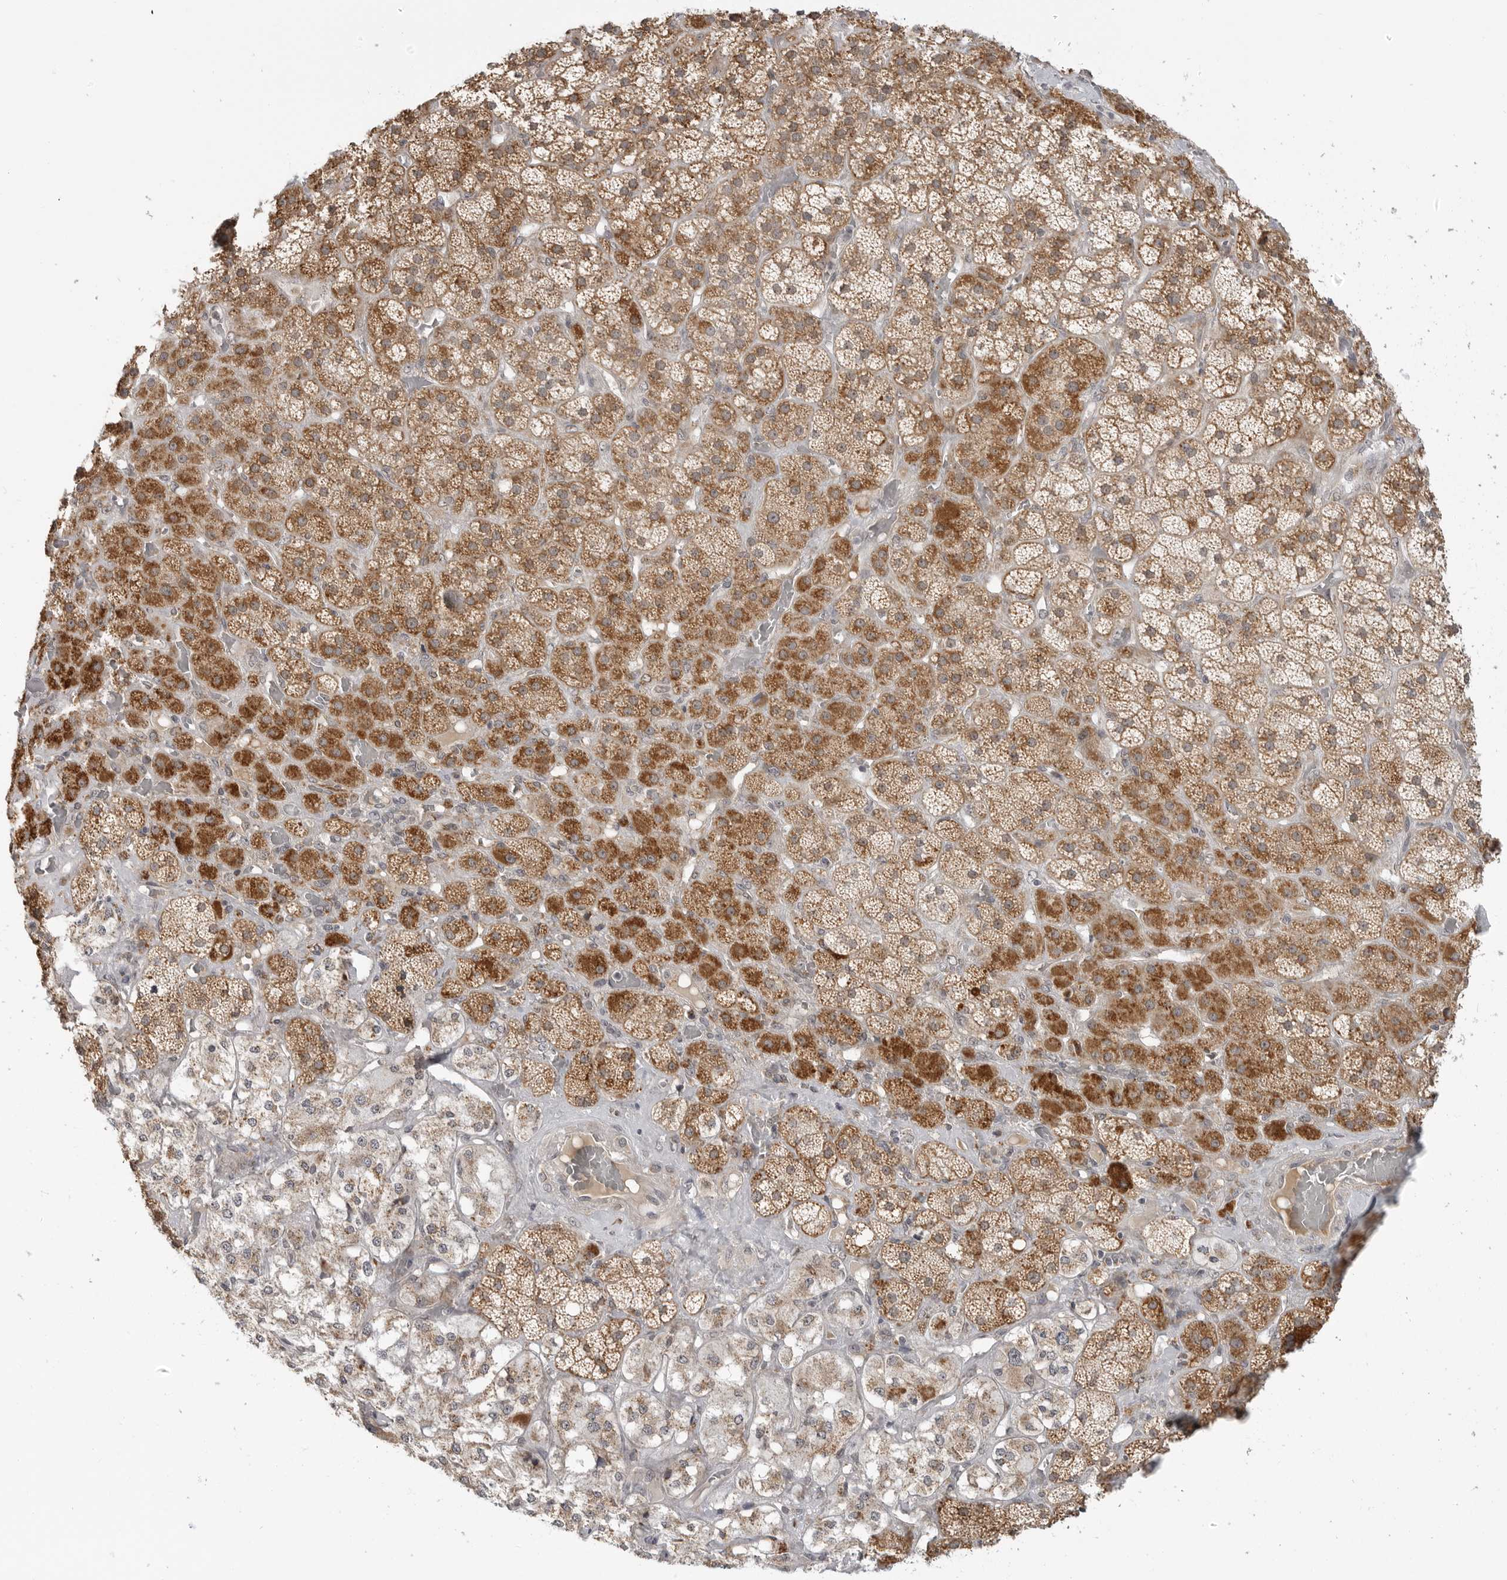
{"staining": {"intensity": "moderate", "quantity": ">75%", "location": "cytoplasmic/membranous"}, "tissue": "adrenal gland", "cell_type": "Glandular cells", "image_type": "normal", "snomed": [{"axis": "morphology", "description": "Normal tissue, NOS"}, {"axis": "topography", "description": "Adrenal gland"}], "caption": "Immunohistochemical staining of benign adrenal gland exhibits moderate cytoplasmic/membranous protein expression in about >75% of glandular cells. Using DAB (3,3'-diaminobenzidine) (brown) and hematoxylin (blue) stains, captured at high magnification using brightfield microscopy.", "gene": "KALRN", "patient": {"sex": "male", "age": 57}}